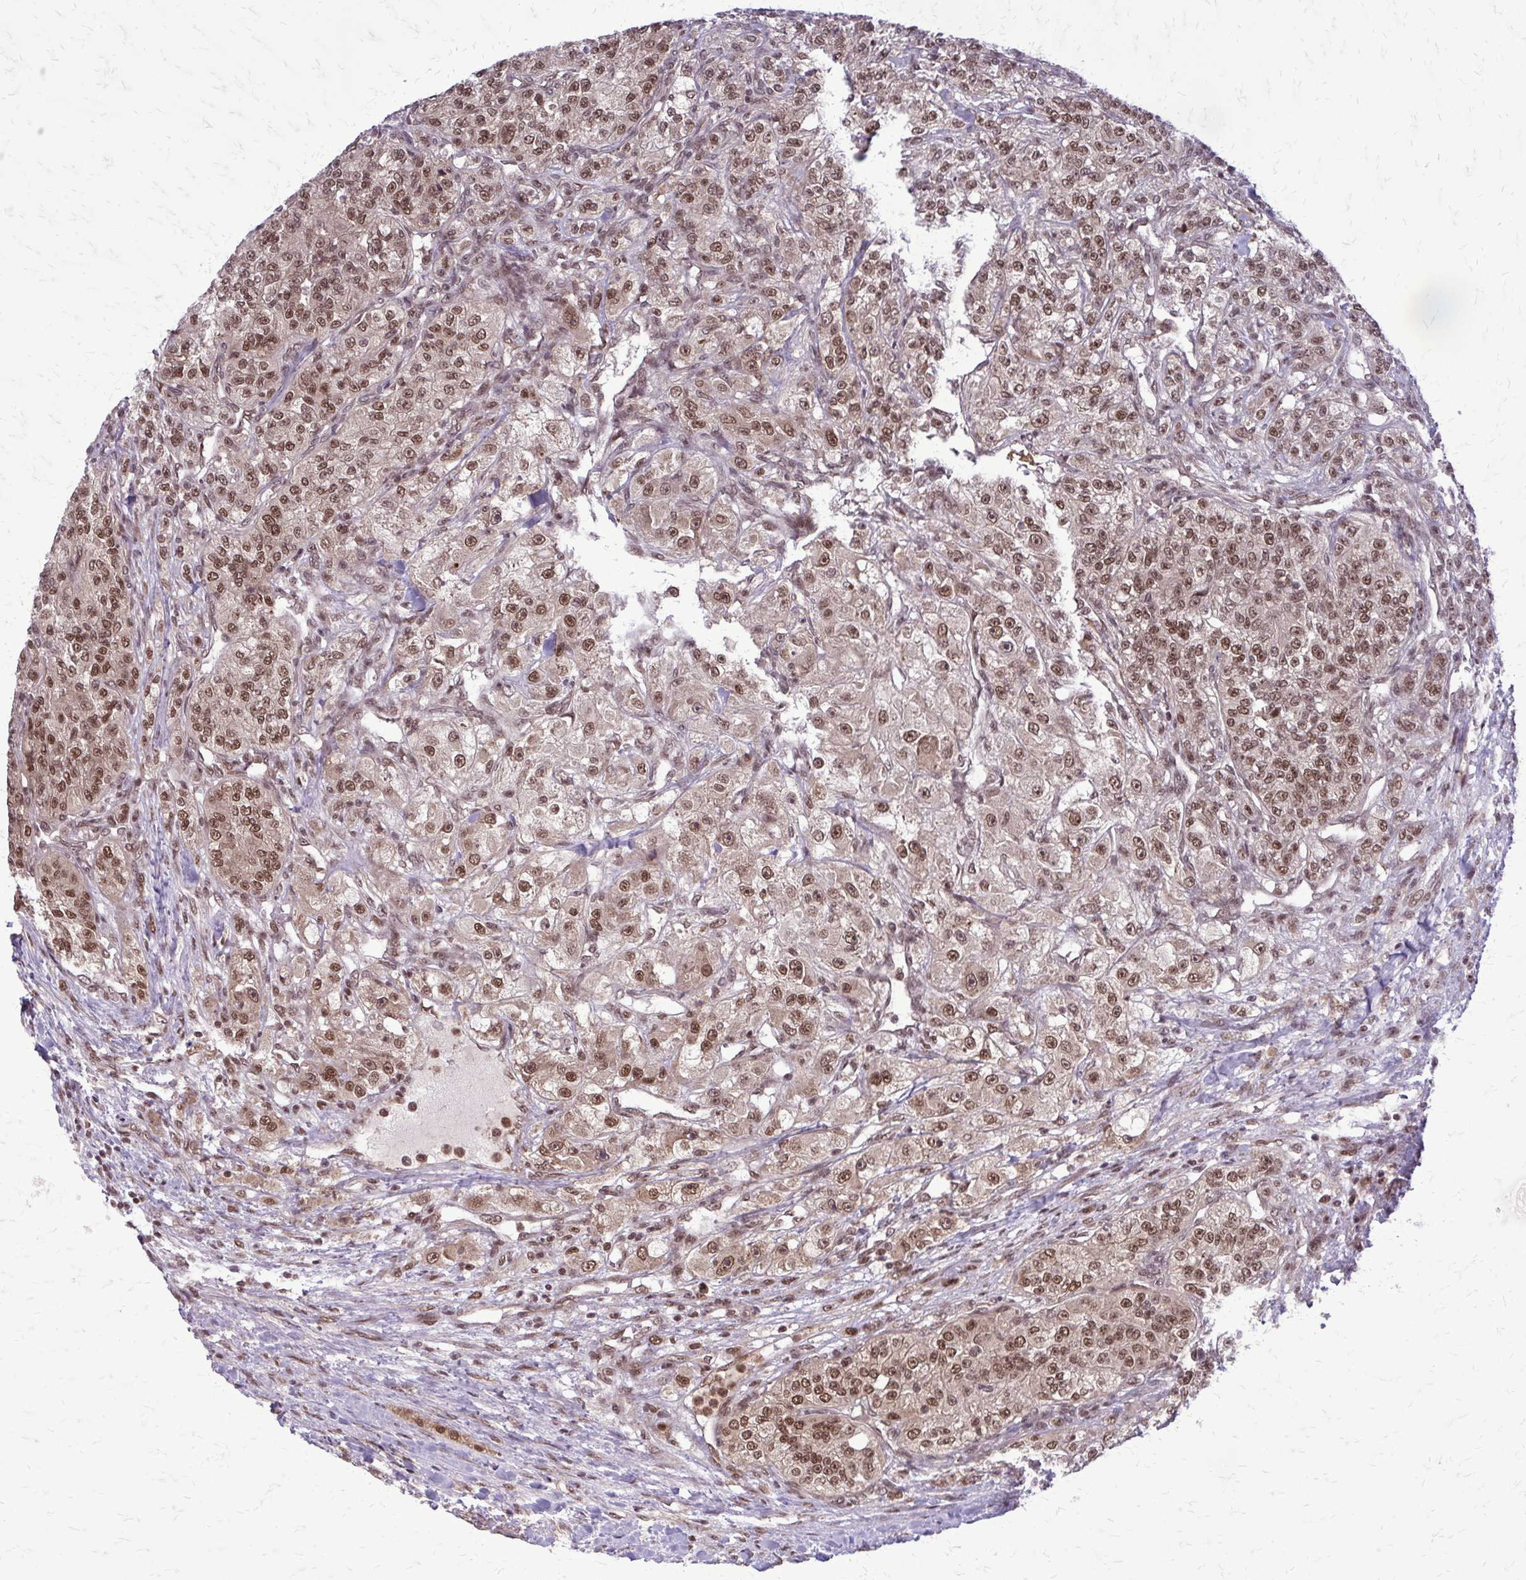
{"staining": {"intensity": "moderate", "quantity": ">75%", "location": "nuclear"}, "tissue": "renal cancer", "cell_type": "Tumor cells", "image_type": "cancer", "snomed": [{"axis": "morphology", "description": "Adenocarcinoma, NOS"}, {"axis": "topography", "description": "Kidney"}], "caption": "Tumor cells display moderate nuclear expression in about >75% of cells in renal cancer.", "gene": "HDAC3", "patient": {"sex": "female", "age": 63}}